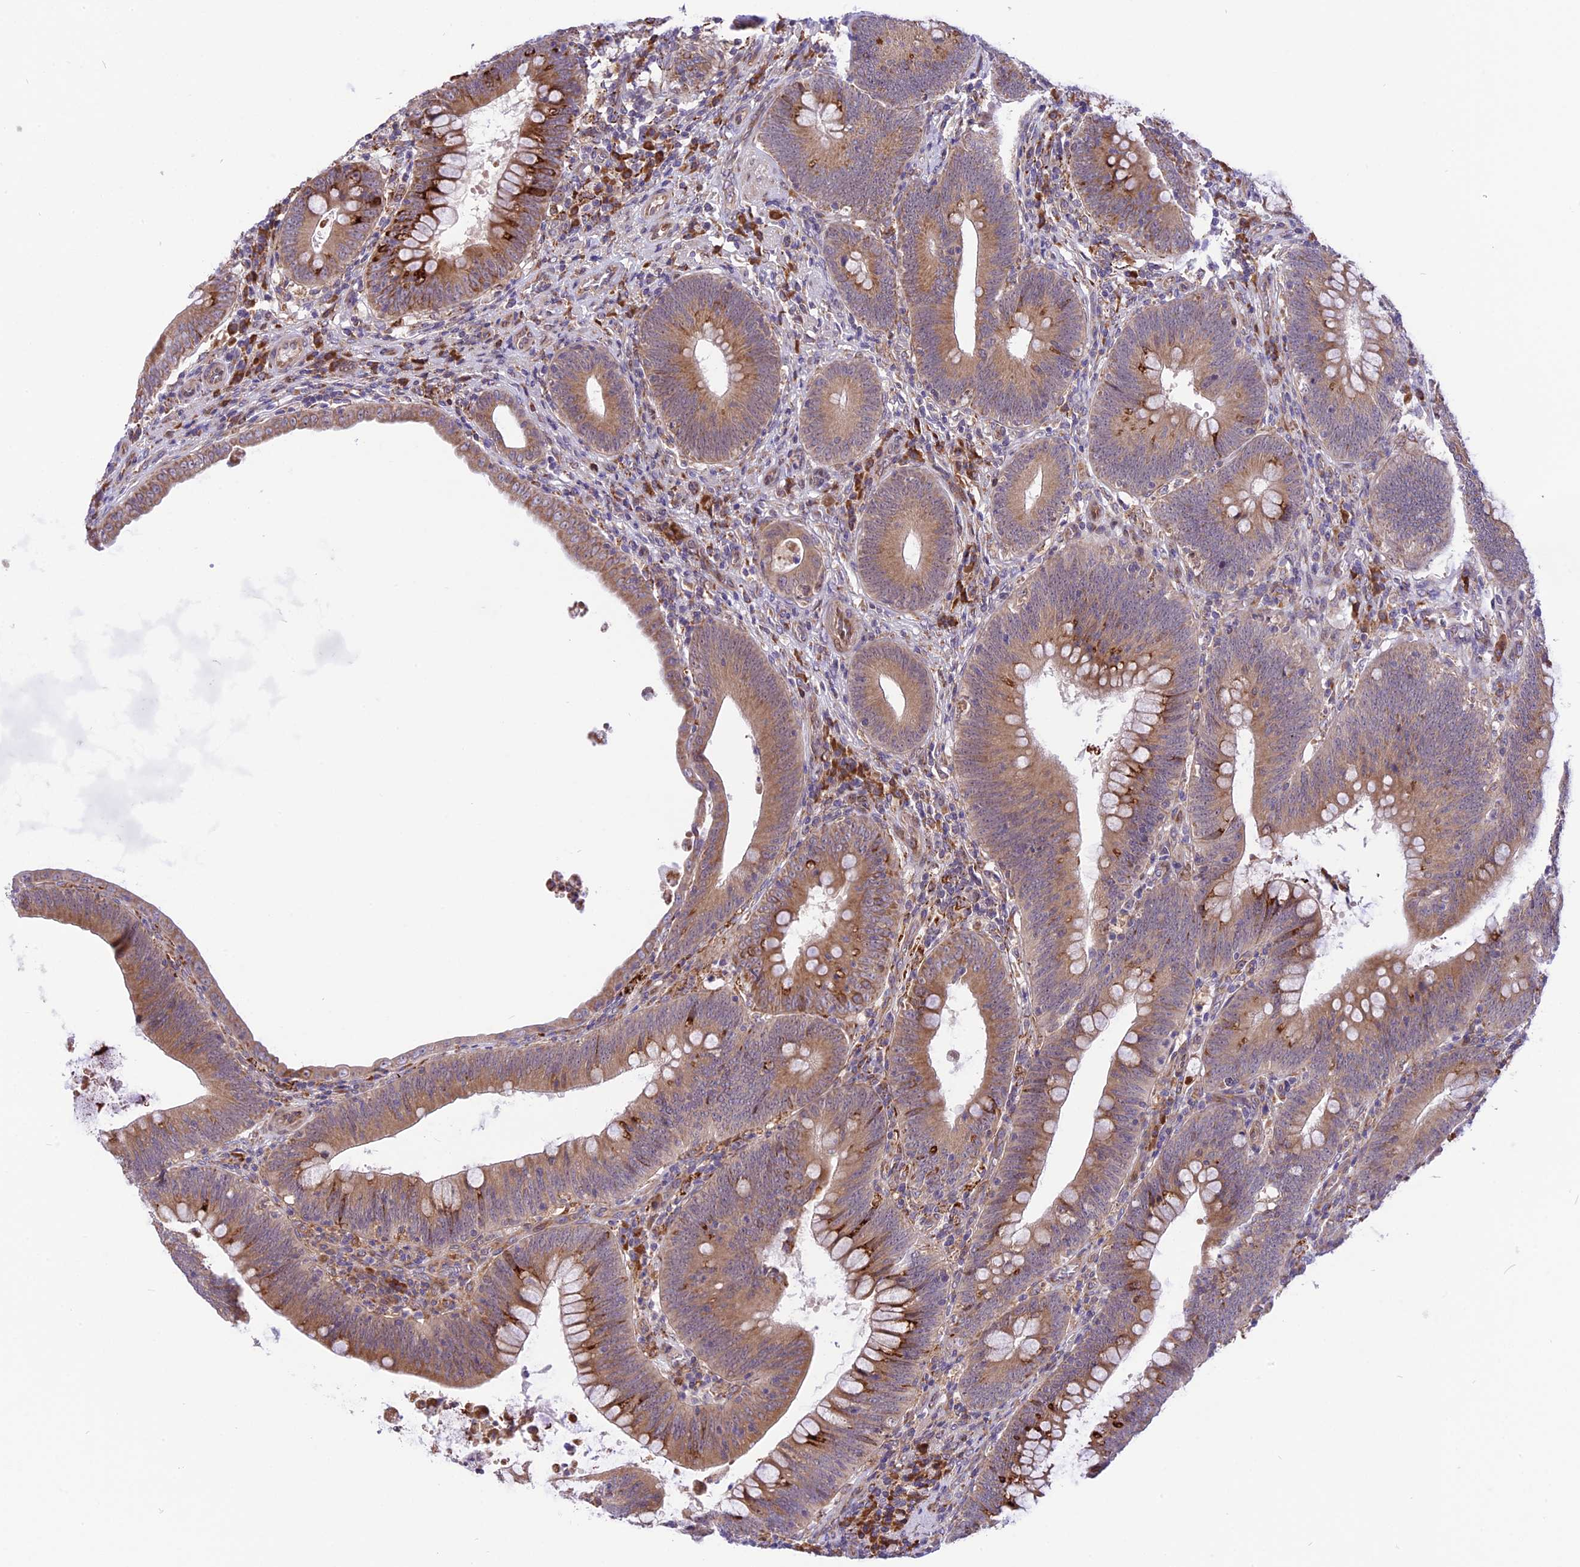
{"staining": {"intensity": "moderate", "quantity": ">75%", "location": "cytoplasmic/membranous"}, "tissue": "colorectal cancer", "cell_type": "Tumor cells", "image_type": "cancer", "snomed": [{"axis": "morphology", "description": "Normal tissue, NOS"}, {"axis": "topography", "description": "Colon"}], "caption": "Immunohistochemistry (IHC) staining of colorectal cancer, which exhibits medium levels of moderate cytoplasmic/membranous staining in about >75% of tumor cells indicating moderate cytoplasmic/membranous protein positivity. The staining was performed using DAB (brown) for protein detection and nuclei were counterstained in hematoxylin (blue).", "gene": "ARMCX6", "patient": {"sex": "female", "age": 82}}